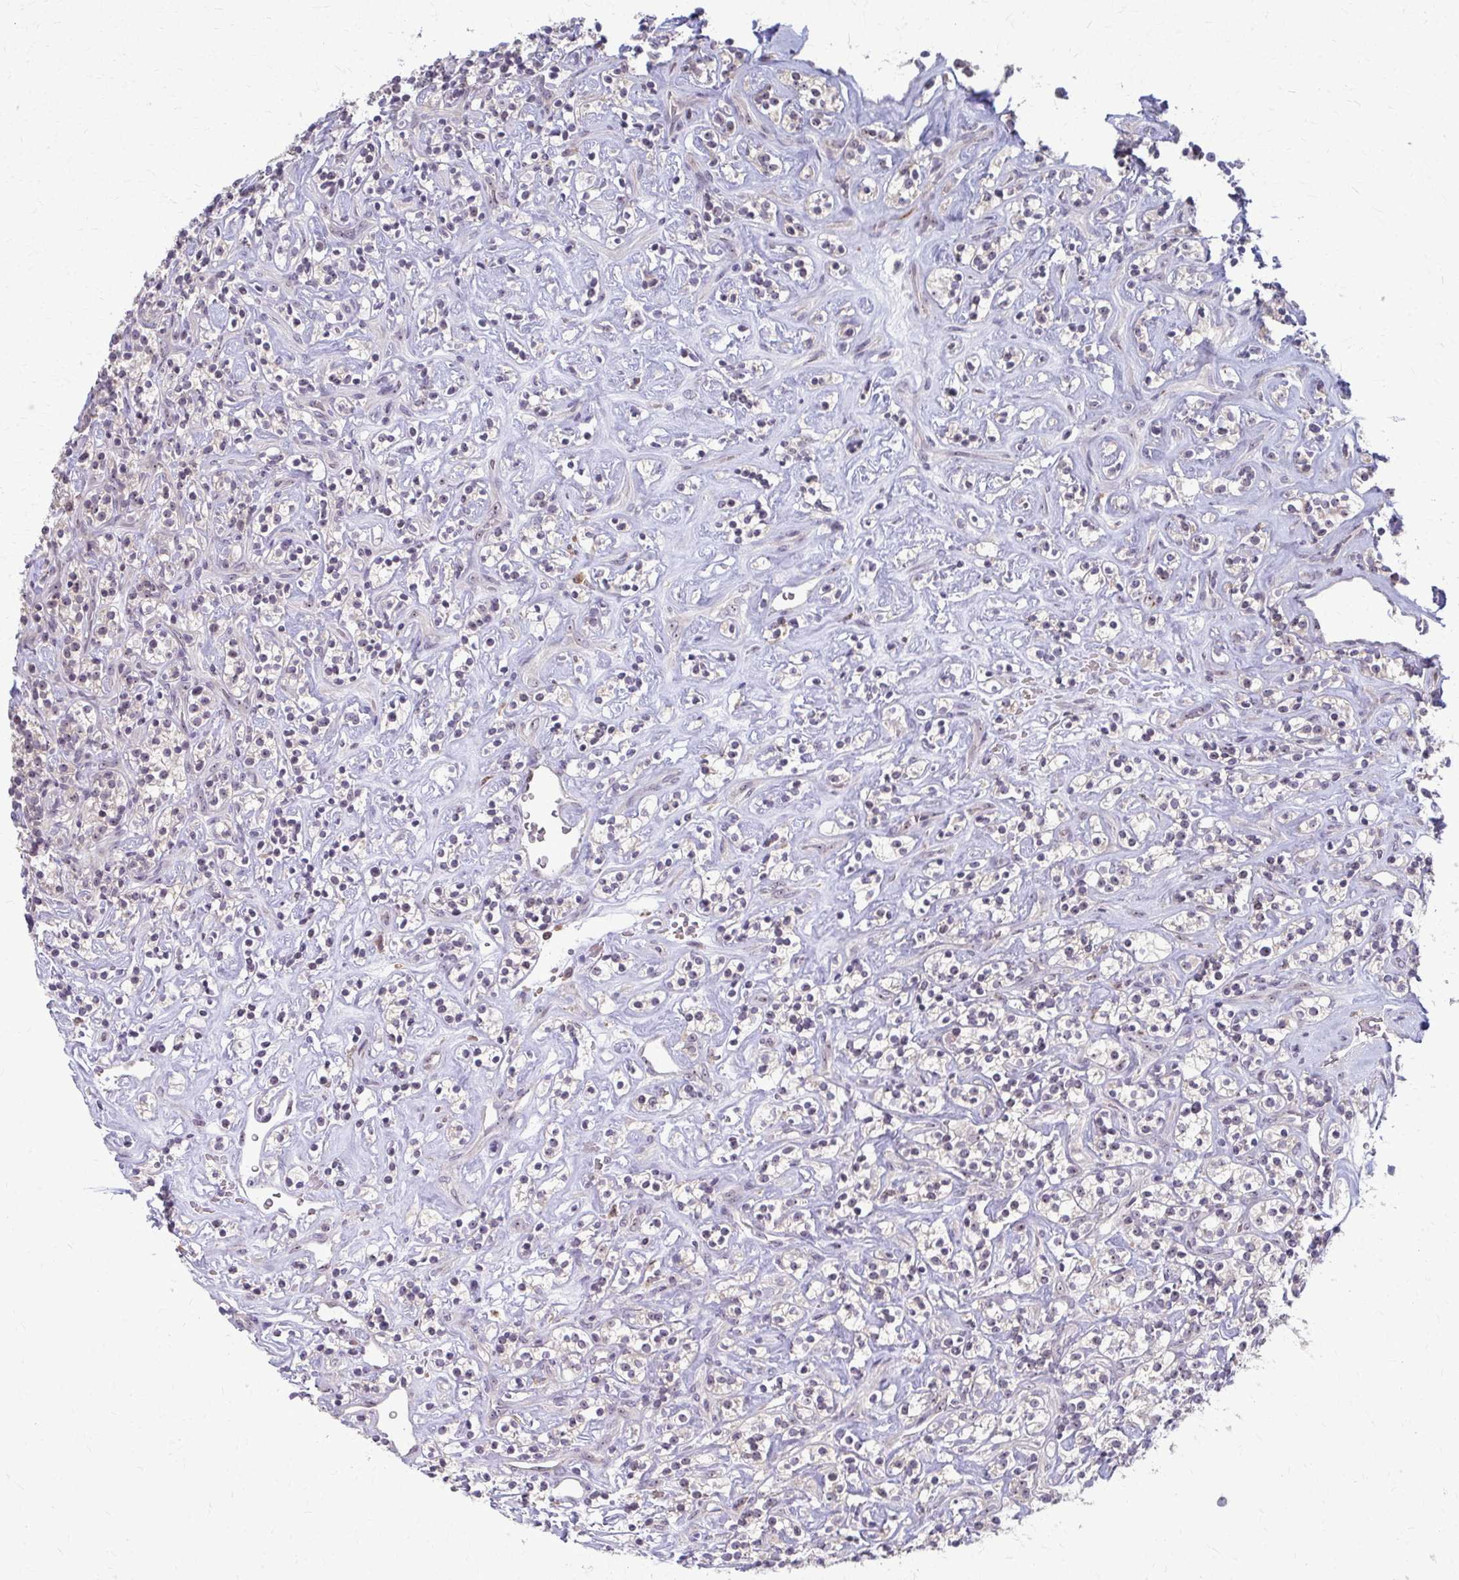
{"staining": {"intensity": "weak", "quantity": "<25%", "location": "cytoplasmic/membranous"}, "tissue": "renal cancer", "cell_type": "Tumor cells", "image_type": "cancer", "snomed": [{"axis": "morphology", "description": "Adenocarcinoma, NOS"}, {"axis": "topography", "description": "Kidney"}], "caption": "Immunohistochemistry of renal cancer shows no expression in tumor cells.", "gene": "NUDT16", "patient": {"sex": "male", "age": 77}}